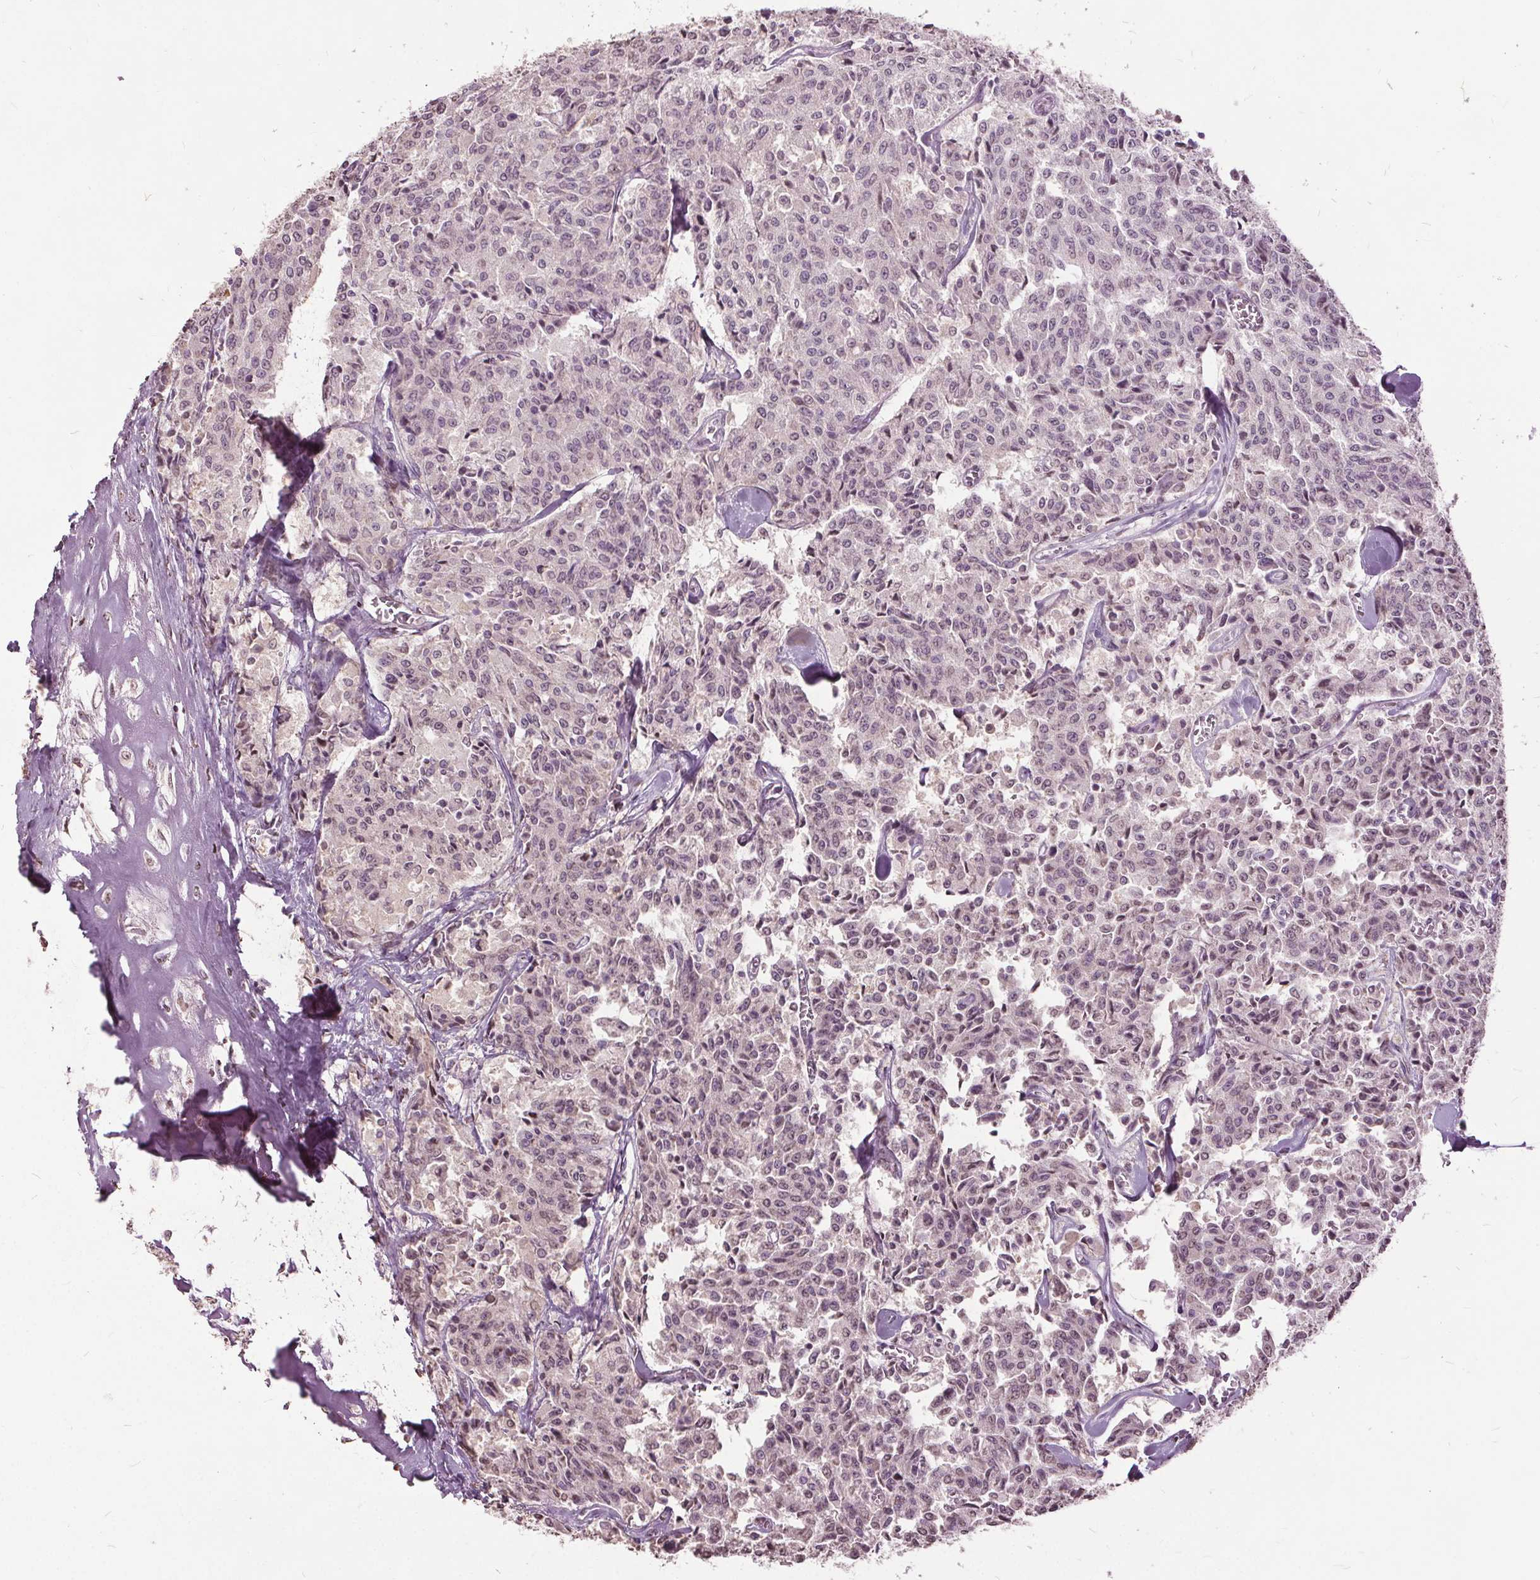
{"staining": {"intensity": "negative", "quantity": "none", "location": "none"}, "tissue": "carcinoid", "cell_type": "Tumor cells", "image_type": "cancer", "snomed": [{"axis": "morphology", "description": "Carcinoid, malignant, NOS"}, {"axis": "topography", "description": "Lung"}], "caption": "Tumor cells are negative for protein expression in human carcinoid (malignant). (DAB (3,3'-diaminobenzidine) IHC, high magnification).", "gene": "CXCL16", "patient": {"sex": "male", "age": 71}}